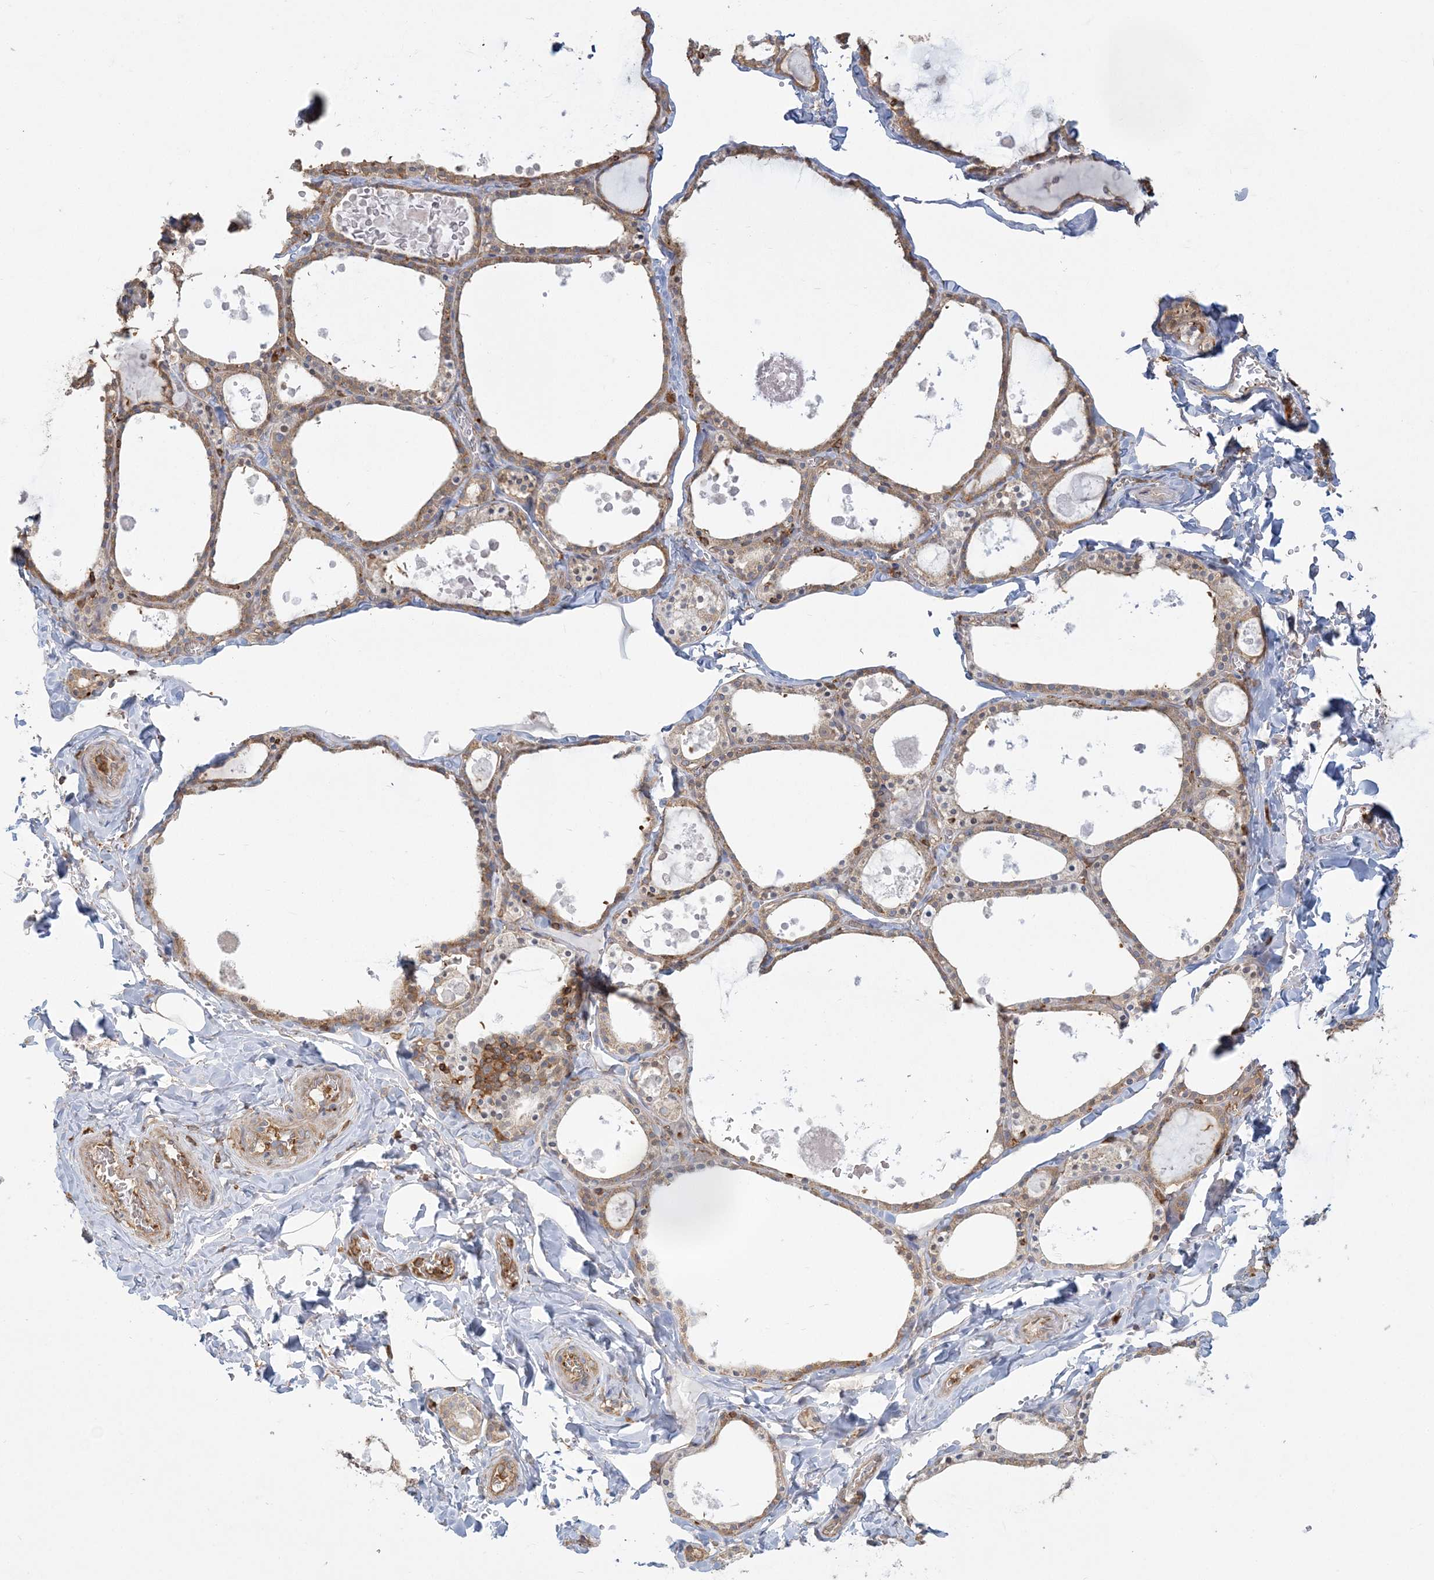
{"staining": {"intensity": "moderate", "quantity": ">75%", "location": "cytoplasmic/membranous"}, "tissue": "thyroid gland", "cell_type": "Glandular cells", "image_type": "normal", "snomed": [{"axis": "morphology", "description": "Normal tissue, NOS"}, {"axis": "topography", "description": "Thyroid gland"}], "caption": "A photomicrograph of thyroid gland stained for a protein displays moderate cytoplasmic/membranous brown staining in glandular cells. (DAB (3,3'-diaminobenzidine) = brown stain, brightfield microscopy at high magnification).", "gene": "ANKS1A", "patient": {"sex": "male", "age": 56}}